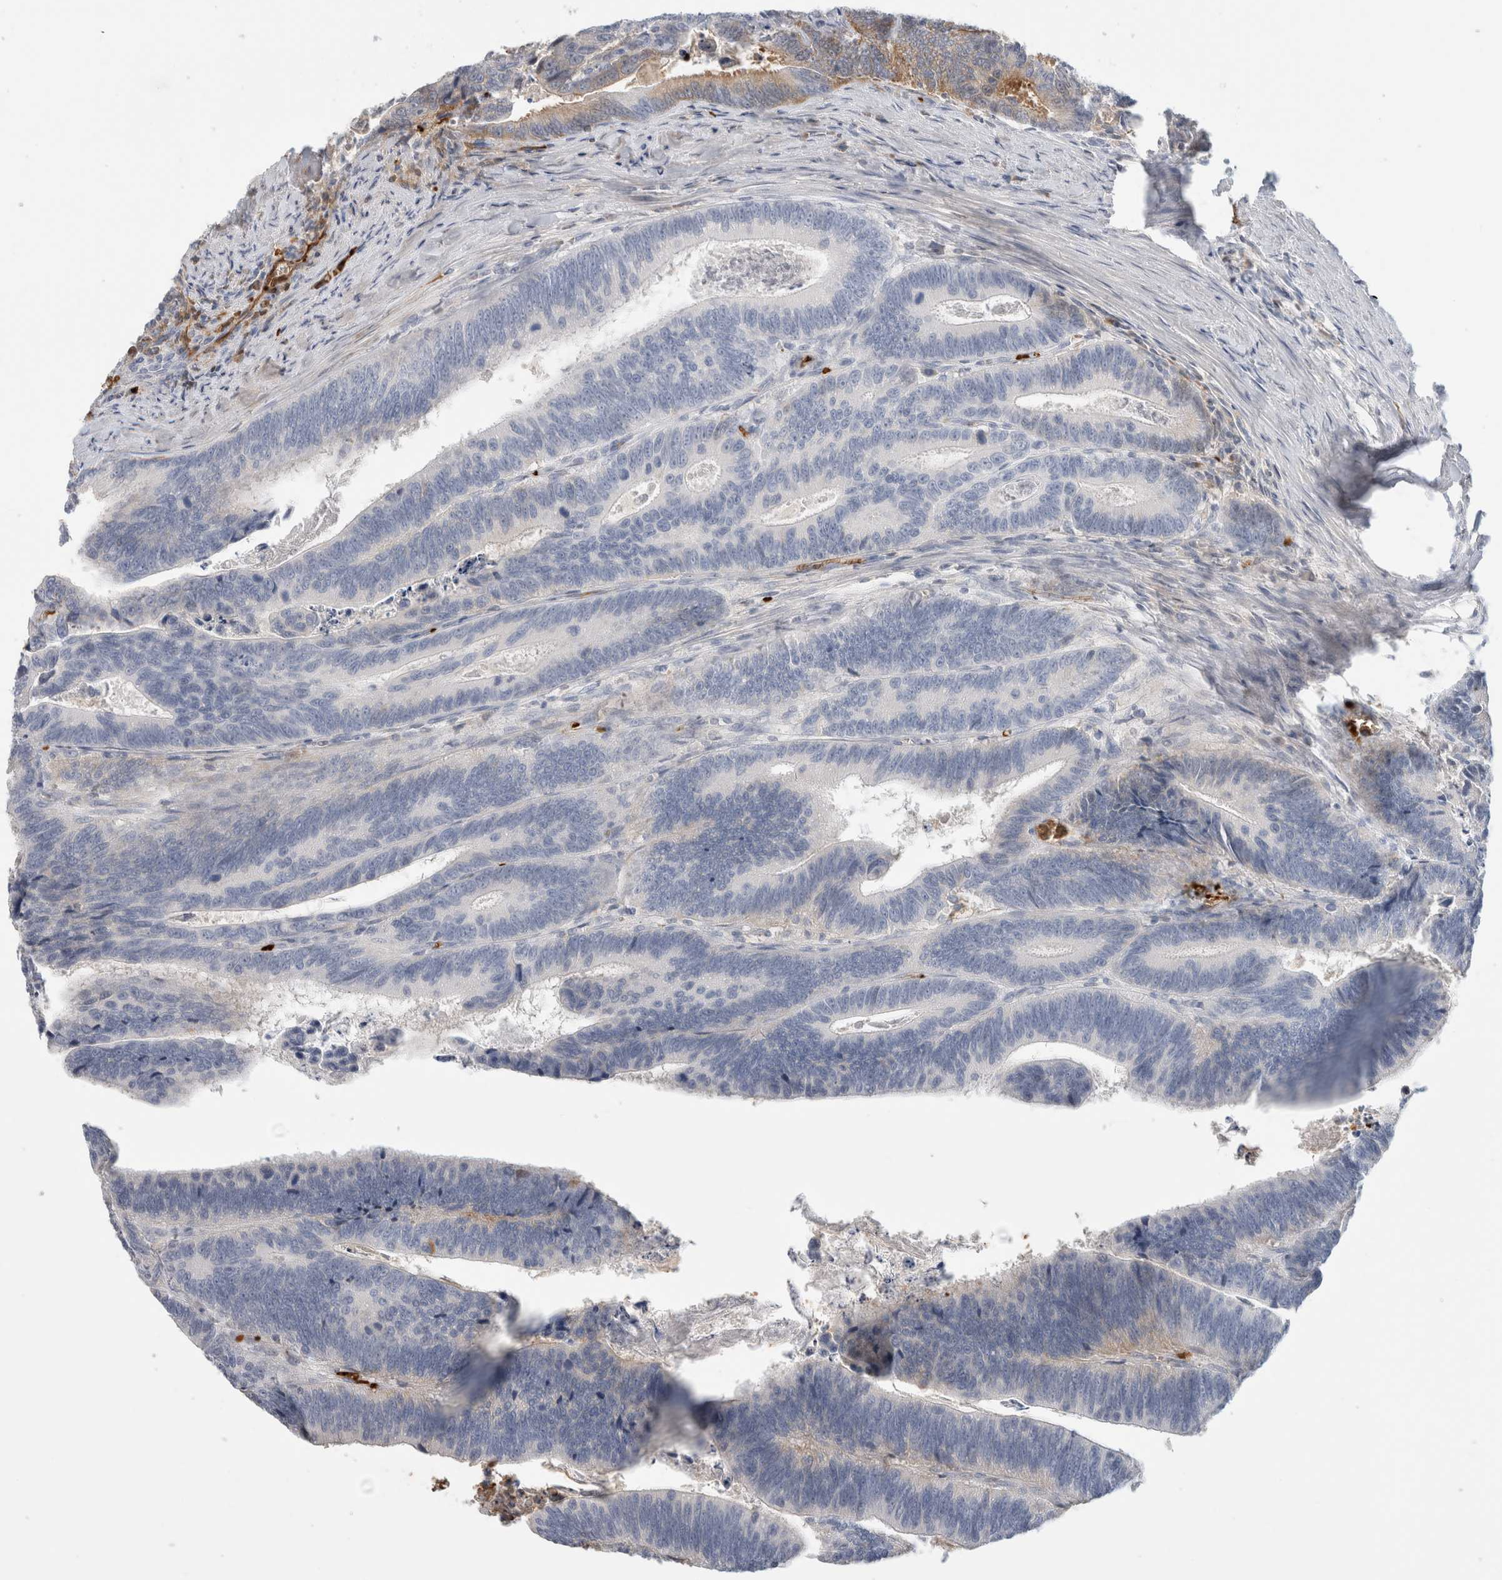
{"staining": {"intensity": "negative", "quantity": "none", "location": "none"}, "tissue": "colorectal cancer", "cell_type": "Tumor cells", "image_type": "cancer", "snomed": [{"axis": "morphology", "description": "Inflammation, NOS"}, {"axis": "morphology", "description": "Adenocarcinoma, NOS"}, {"axis": "topography", "description": "Colon"}], "caption": "Tumor cells show no significant protein staining in colorectal adenocarcinoma.", "gene": "CA1", "patient": {"sex": "male", "age": 72}}